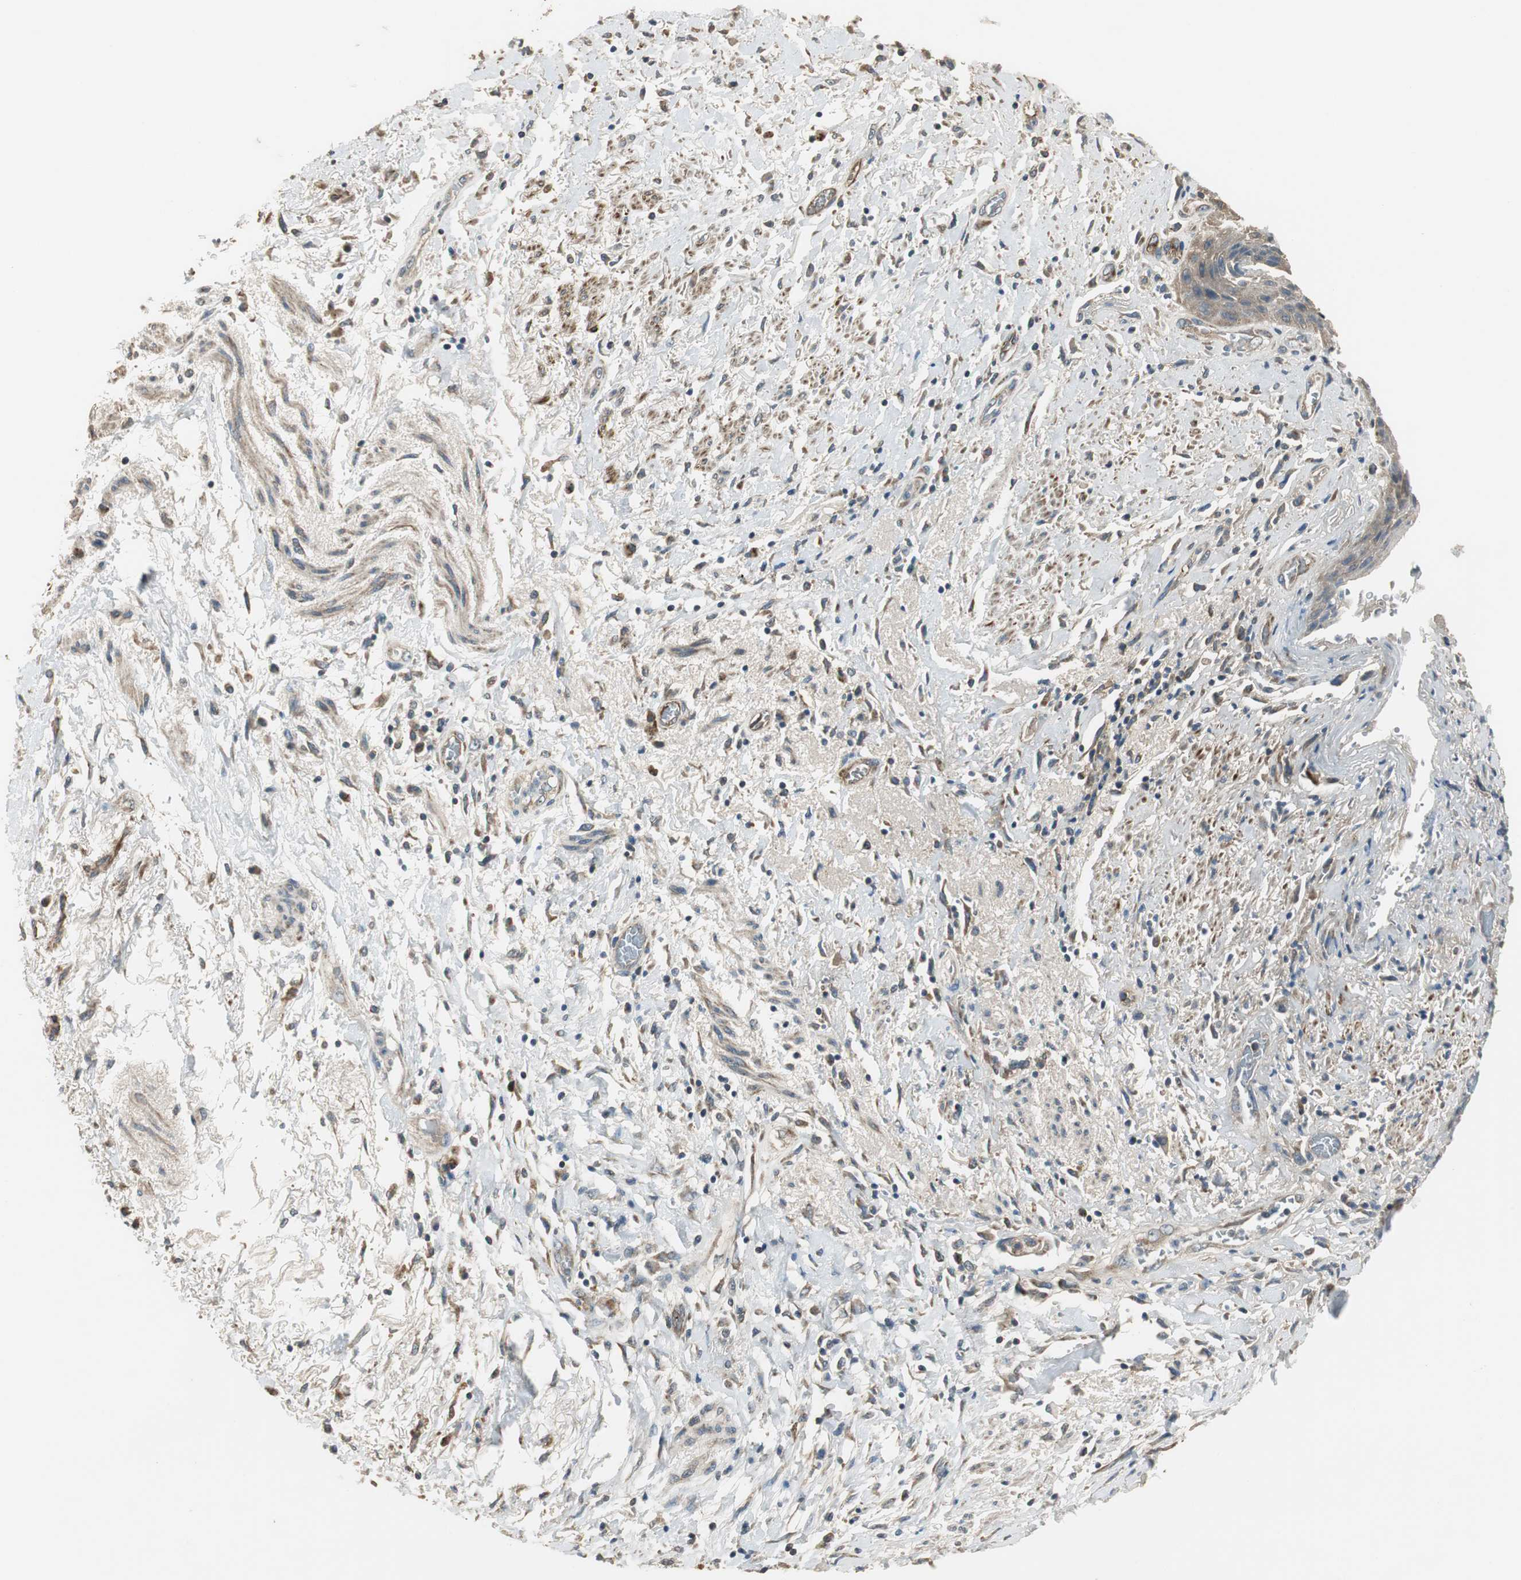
{"staining": {"intensity": "weak", "quantity": "25%-75%", "location": "cytoplasmic/membranous"}, "tissue": "skin", "cell_type": "Epidermal cells", "image_type": "normal", "snomed": [{"axis": "morphology", "description": "Normal tissue, NOS"}, {"axis": "topography", "description": "Anal"}], "caption": "Immunohistochemistry histopathology image of benign skin stained for a protein (brown), which shows low levels of weak cytoplasmic/membranous expression in about 25%-75% of epidermal cells.", "gene": "MSTO1", "patient": {"sex": "female", "age": 46}}